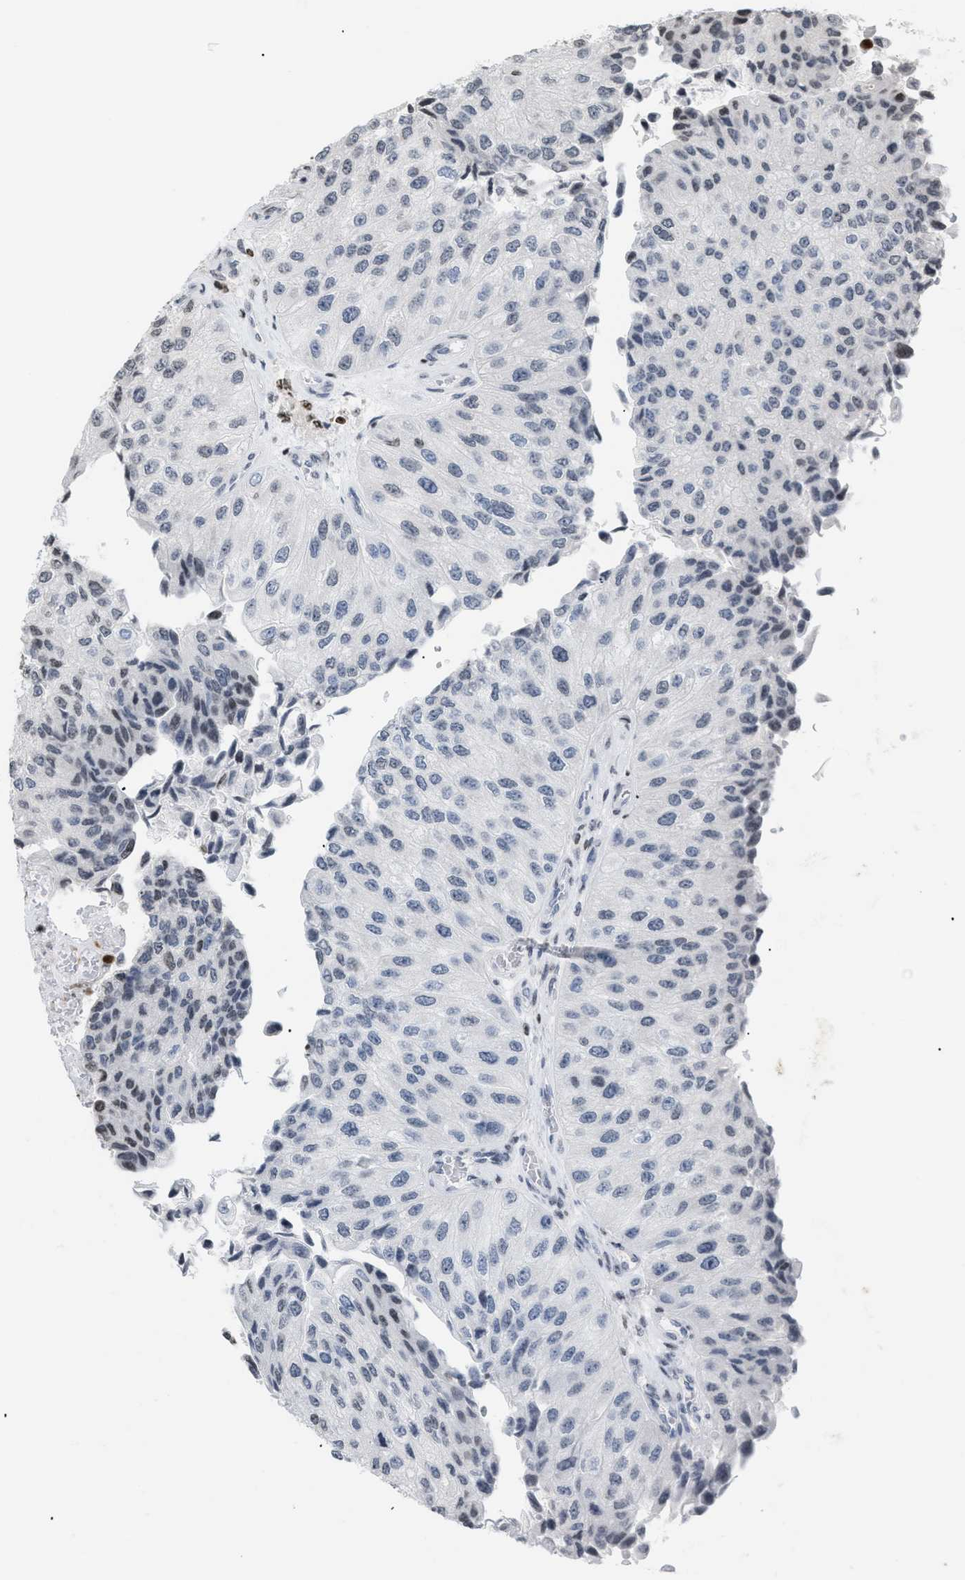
{"staining": {"intensity": "weak", "quantity": "<25%", "location": "nuclear"}, "tissue": "urothelial cancer", "cell_type": "Tumor cells", "image_type": "cancer", "snomed": [{"axis": "morphology", "description": "Urothelial carcinoma, High grade"}, {"axis": "topography", "description": "Kidney"}, {"axis": "topography", "description": "Urinary bladder"}], "caption": "Immunohistochemistry (IHC) of human urothelial cancer reveals no positivity in tumor cells.", "gene": "HMGN2", "patient": {"sex": "male", "age": 77}}